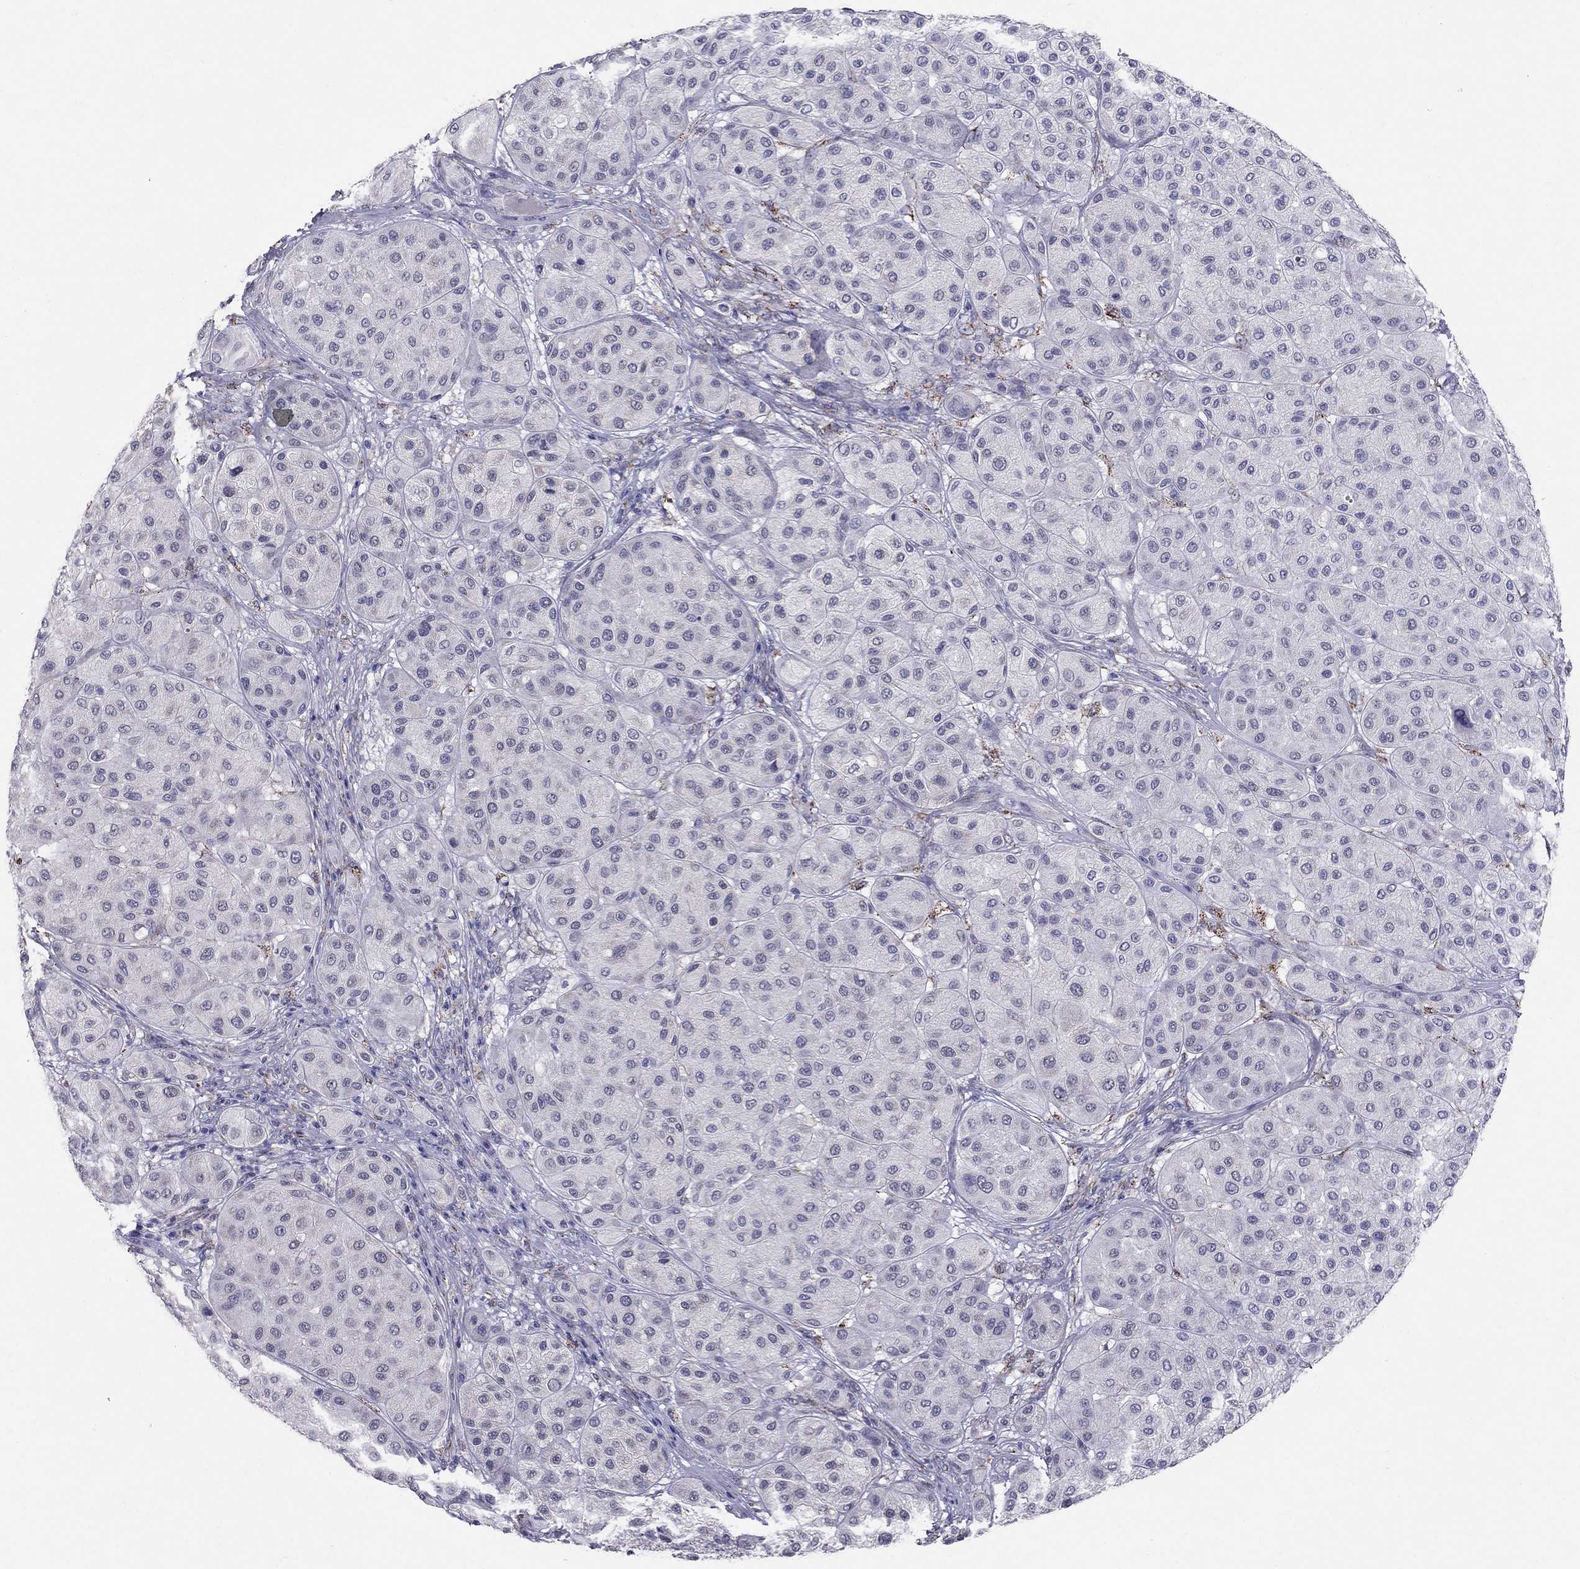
{"staining": {"intensity": "negative", "quantity": "none", "location": "none"}, "tissue": "melanoma", "cell_type": "Tumor cells", "image_type": "cancer", "snomed": [{"axis": "morphology", "description": "Malignant melanoma, Metastatic site"}, {"axis": "topography", "description": "Smooth muscle"}], "caption": "A histopathology image of malignant melanoma (metastatic site) stained for a protein shows no brown staining in tumor cells.", "gene": "MYO3B", "patient": {"sex": "male", "age": 41}}